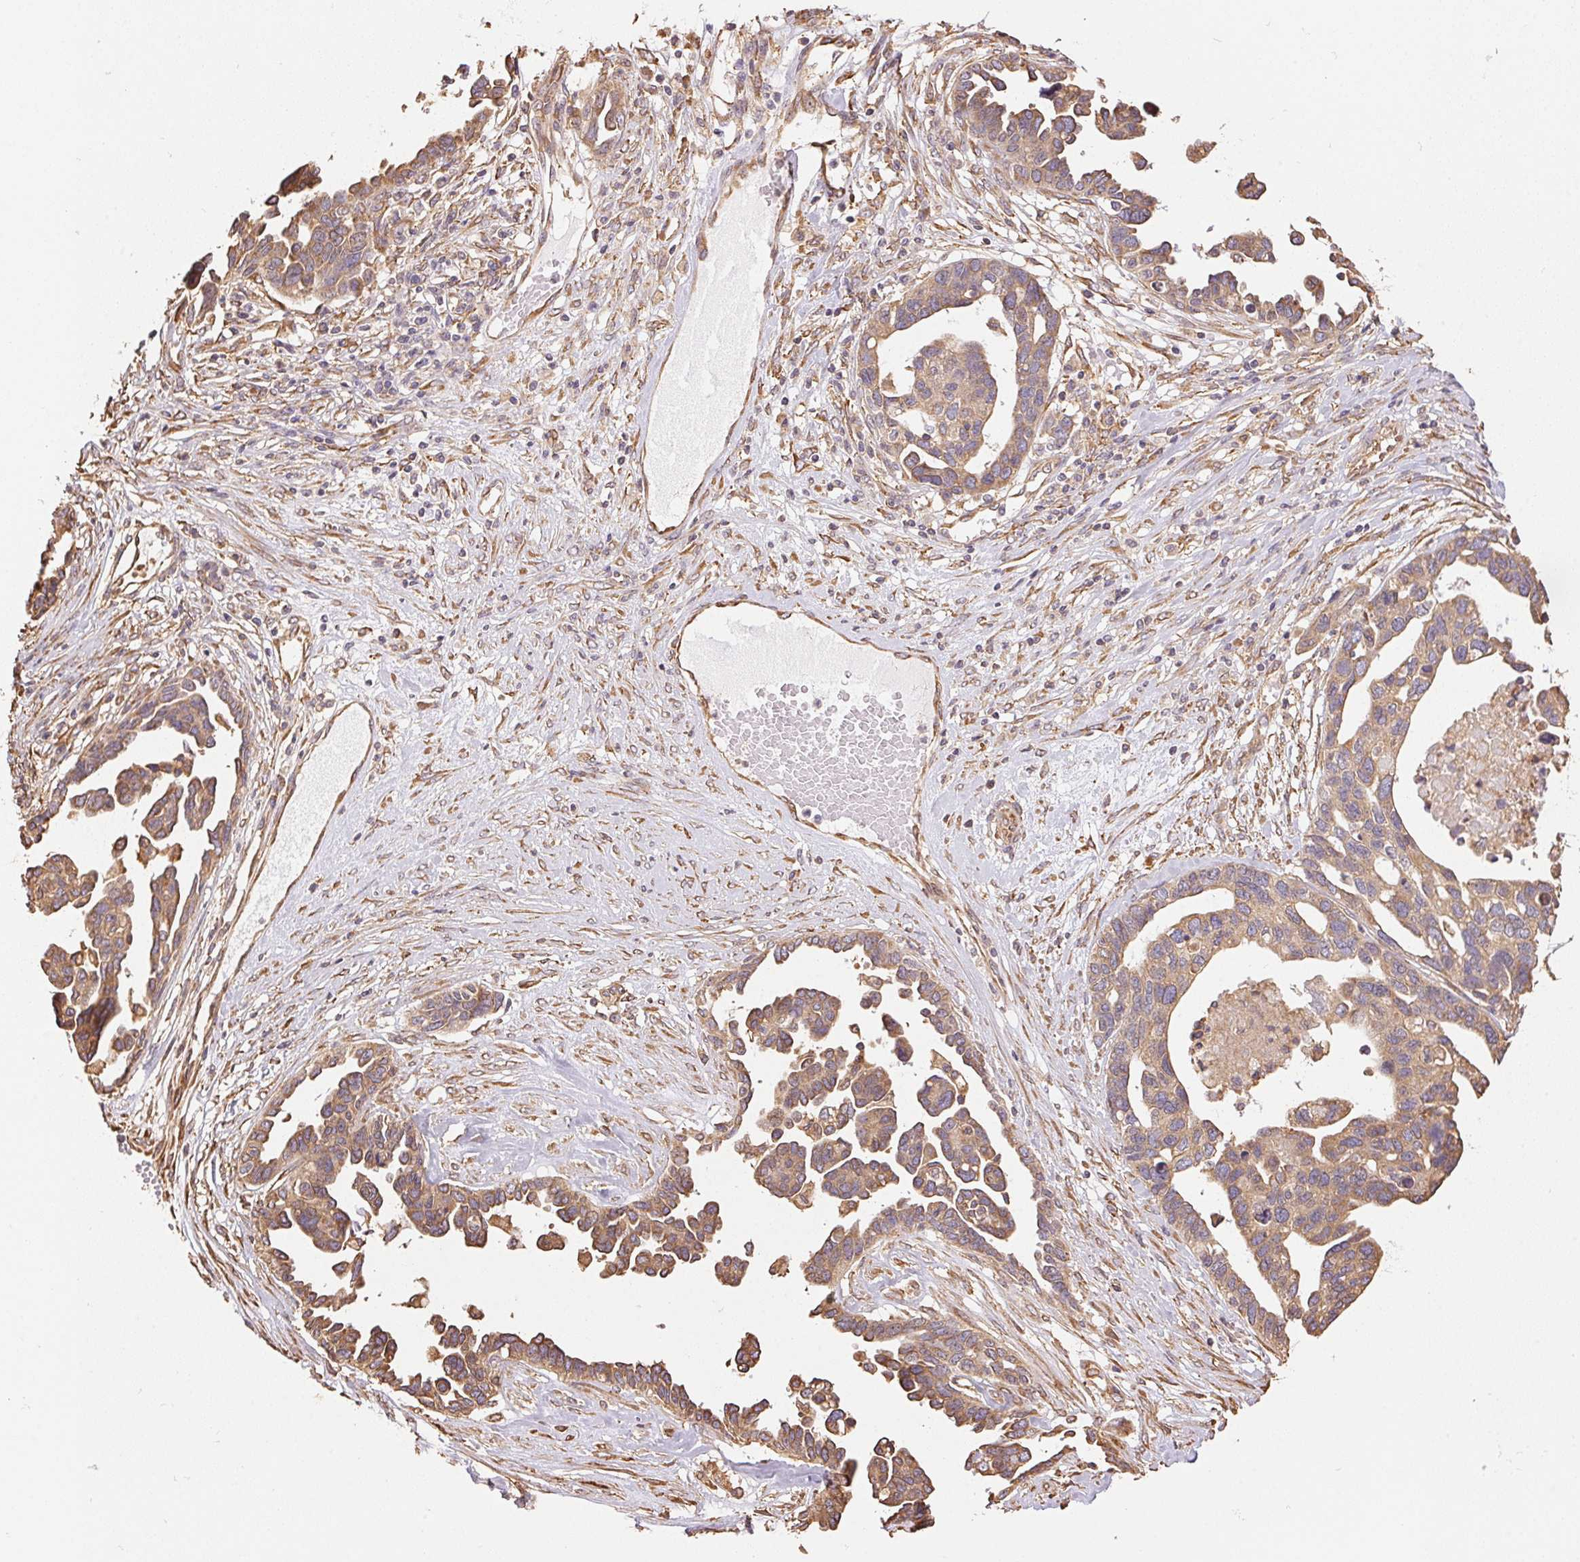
{"staining": {"intensity": "weak", "quantity": ">75%", "location": "cytoplasmic/membranous"}, "tissue": "ovarian cancer", "cell_type": "Tumor cells", "image_type": "cancer", "snomed": [{"axis": "morphology", "description": "Cystadenocarcinoma, serous, NOS"}, {"axis": "topography", "description": "Ovary"}], "caption": "Weak cytoplasmic/membranous expression for a protein is present in approximately >75% of tumor cells of ovarian serous cystadenocarcinoma using immunohistochemistry (IHC).", "gene": "C6orf163", "patient": {"sex": "female", "age": 54}}